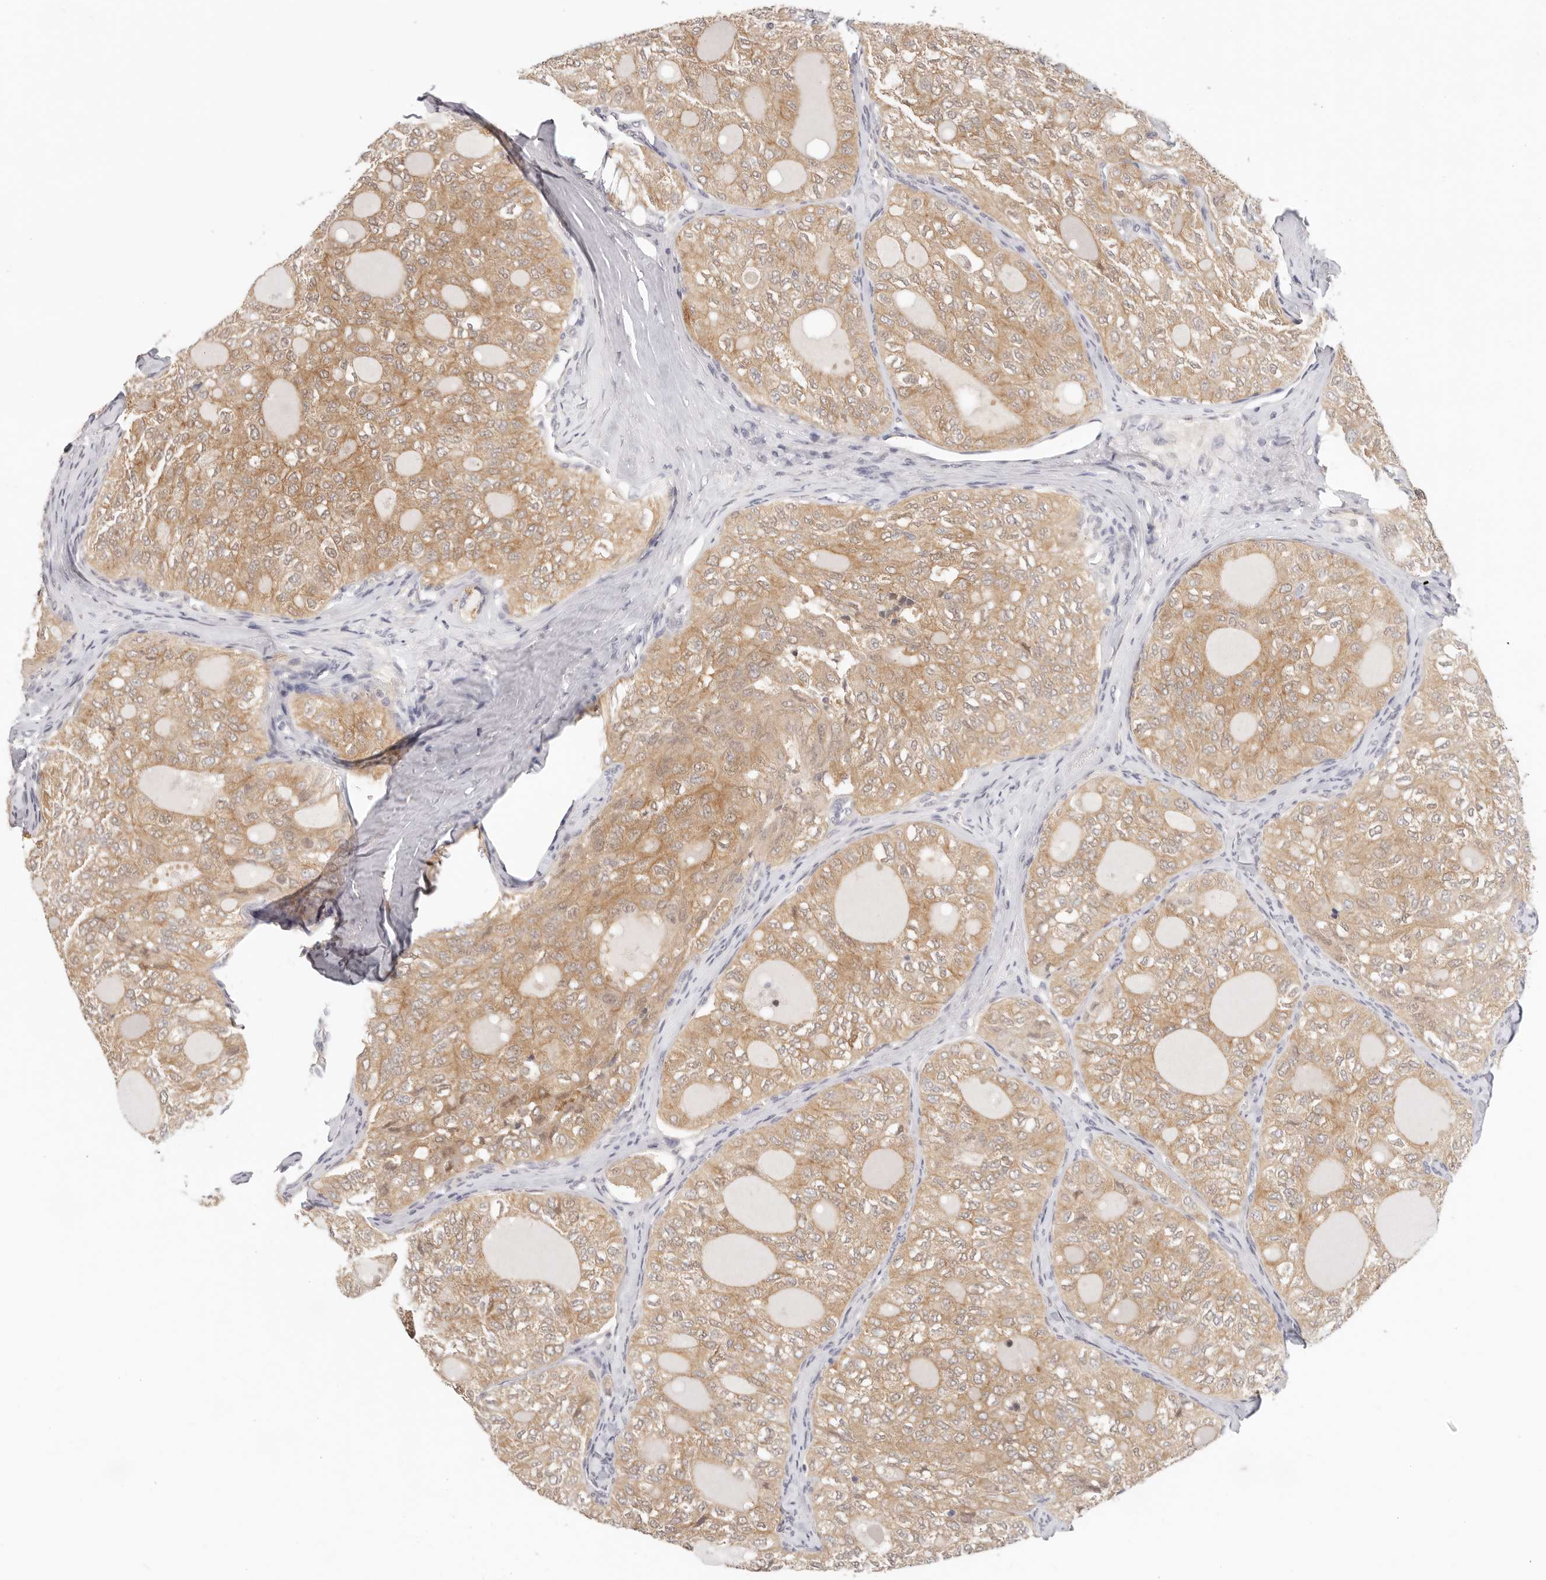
{"staining": {"intensity": "moderate", "quantity": ">75%", "location": "cytoplasmic/membranous"}, "tissue": "thyroid cancer", "cell_type": "Tumor cells", "image_type": "cancer", "snomed": [{"axis": "morphology", "description": "Follicular adenoma carcinoma, NOS"}, {"axis": "topography", "description": "Thyroid gland"}], "caption": "The photomicrograph displays staining of thyroid cancer (follicular adenoma carcinoma), revealing moderate cytoplasmic/membranous protein positivity (brown color) within tumor cells.", "gene": "GGPS1", "patient": {"sex": "male", "age": 75}}